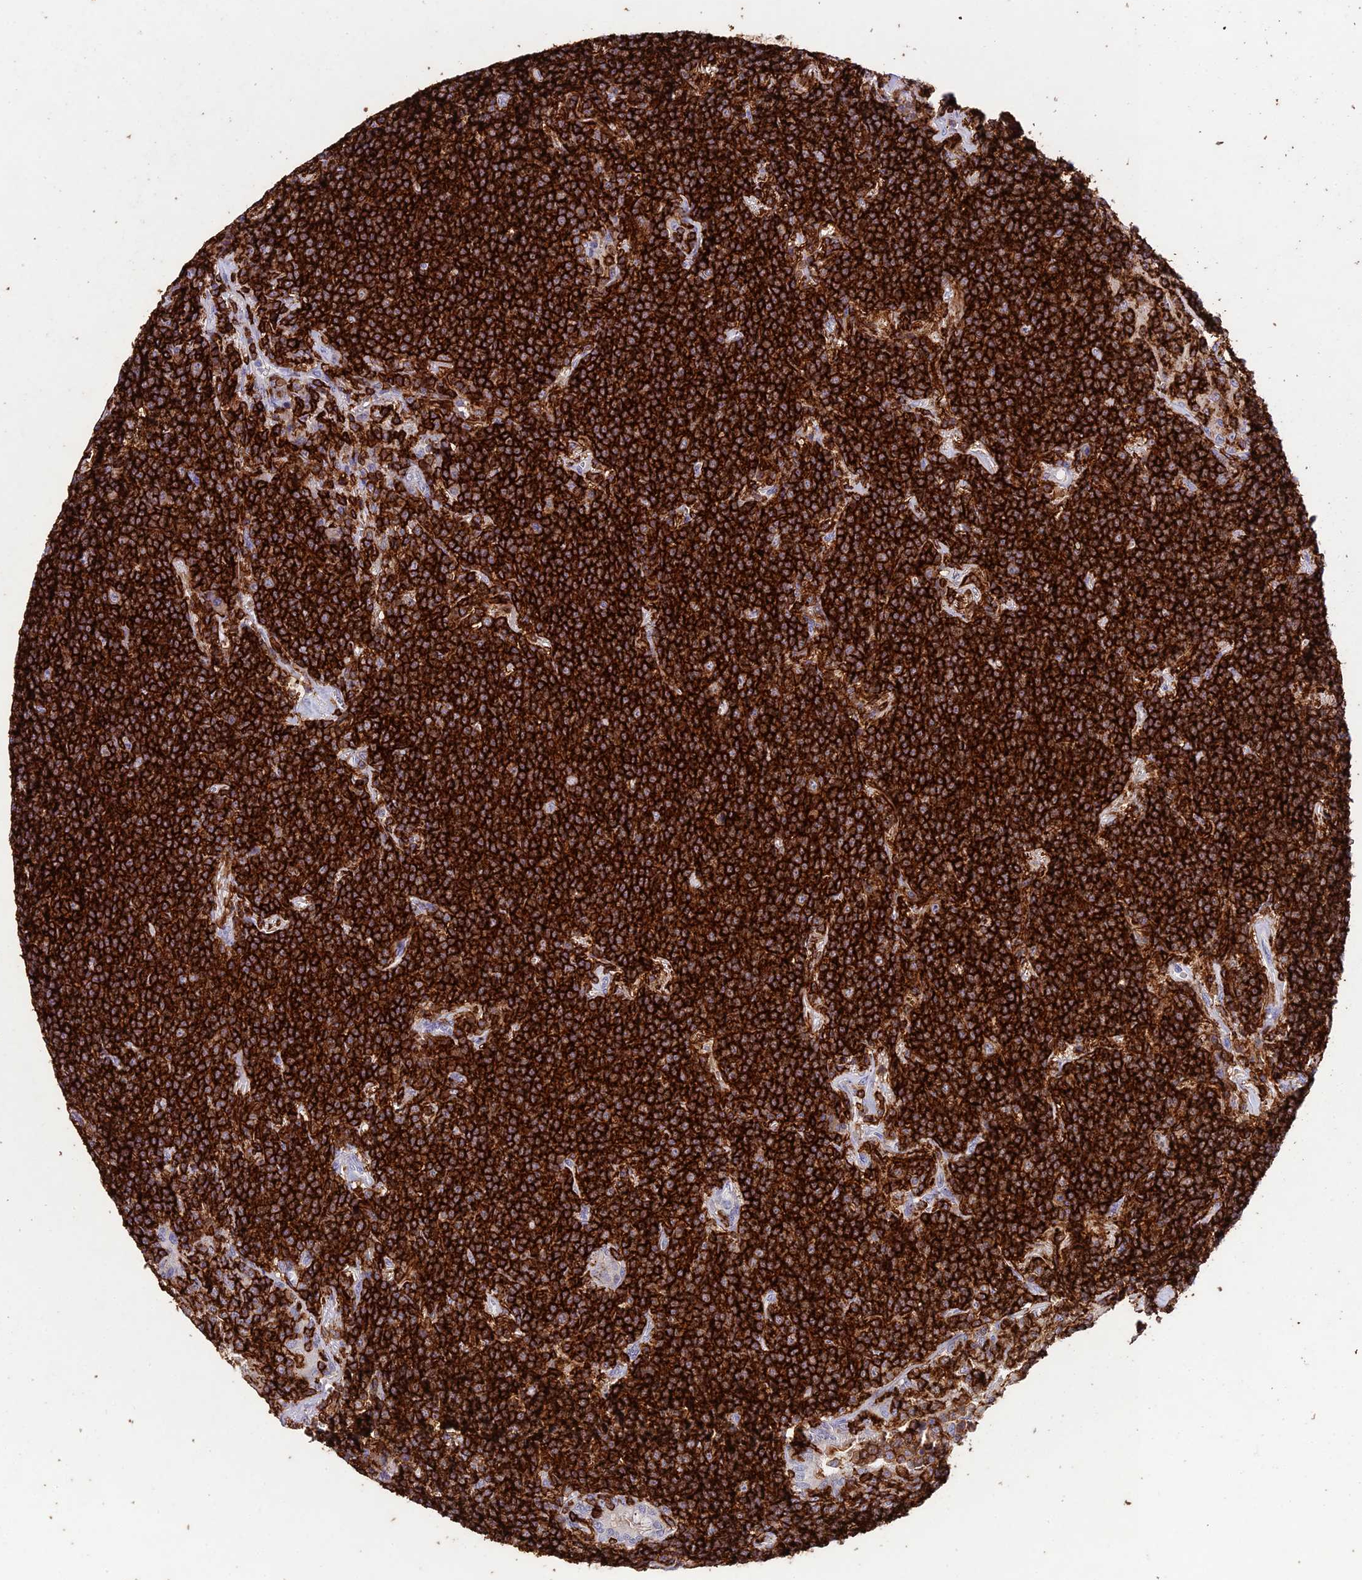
{"staining": {"intensity": "strong", "quantity": ">75%", "location": "cytoplasmic/membranous"}, "tissue": "lymphoma", "cell_type": "Tumor cells", "image_type": "cancer", "snomed": [{"axis": "morphology", "description": "Malignant lymphoma, non-Hodgkin's type, Low grade"}, {"axis": "topography", "description": "Lung"}], "caption": "Lymphoma stained with a brown dye reveals strong cytoplasmic/membranous positive positivity in approximately >75% of tumor cells.", "gene": "PTPRCAP", "patient": {"sex": "female", "age": 71}}